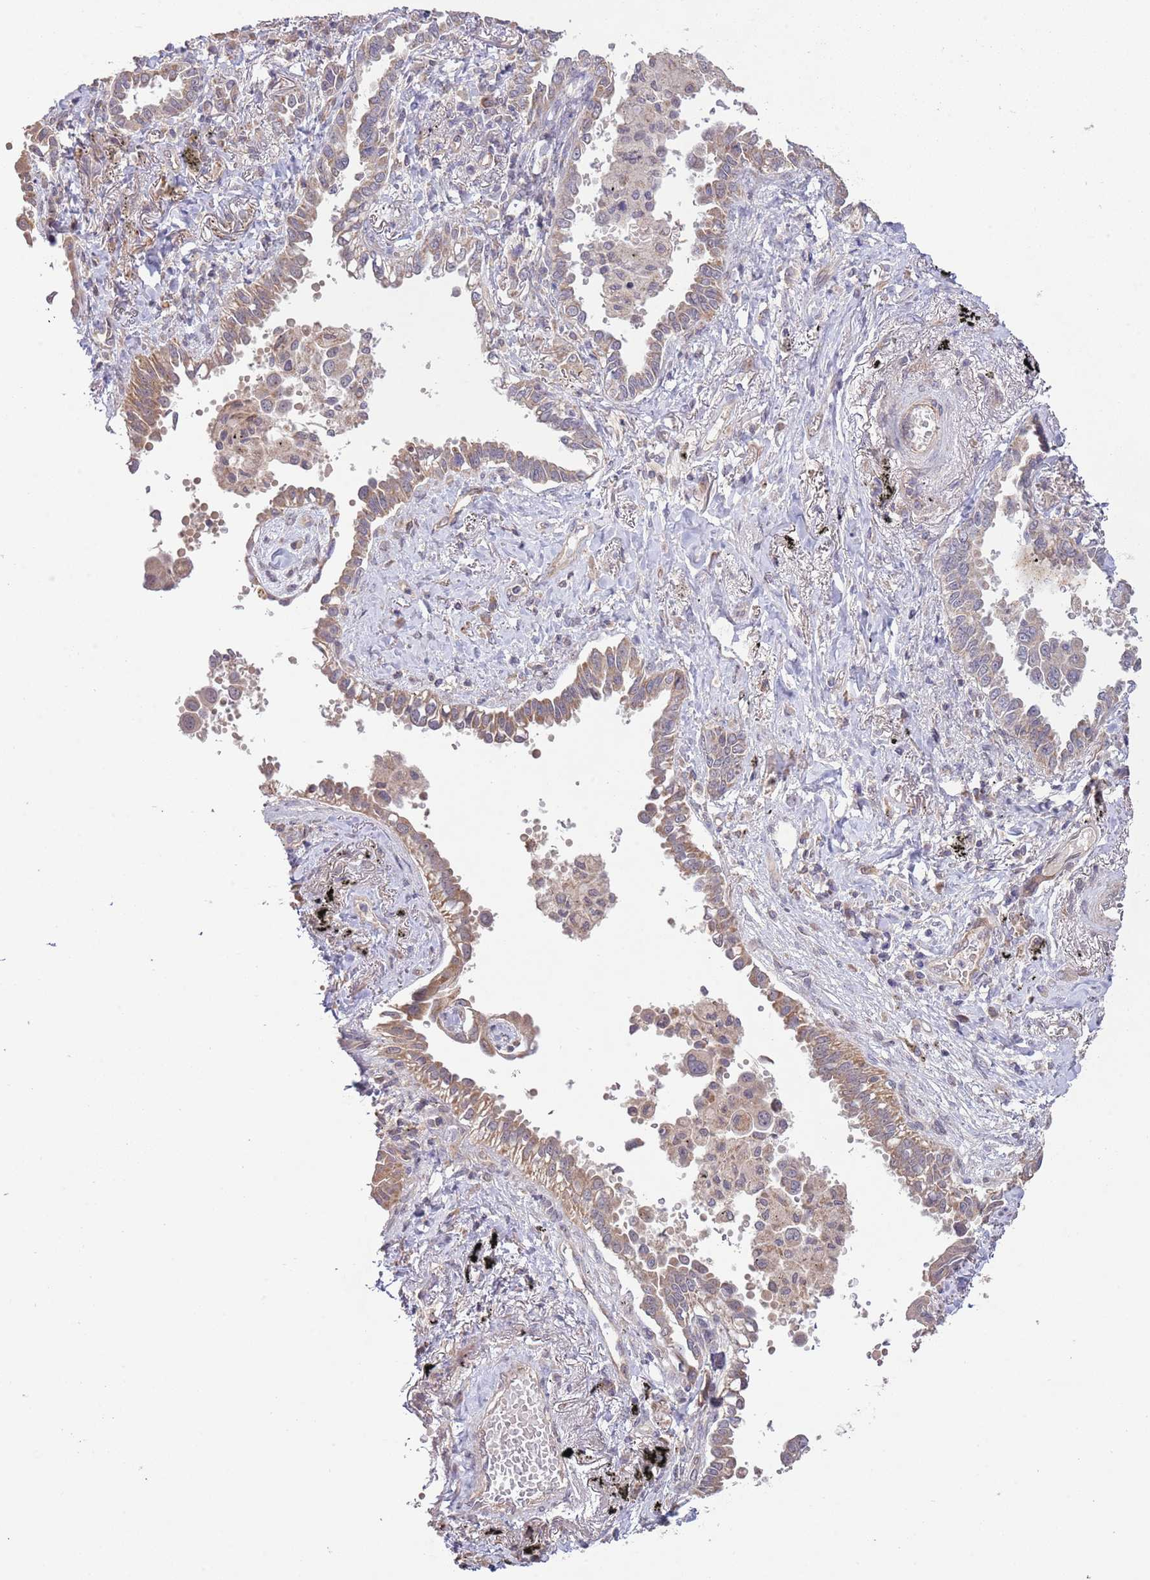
{"staining": {"intensity": "moderate", "quantity": "25%-75%", "location": "cytoplasmic/membranous"}, "tissue": "lung cancer", "cell_type": "Tumor cells", "image_type": "cancer", "snomed": [{"axis": "morphology", "description": "Adenocarcinoma, NOS"}, {"axis": "topography", "description": "Lung"}], "caption": "Protein analysis of adenocarcinoma (lung) tissue shows moderate cytoplasmic/membranous expression in about 25%-75% of tumor cells.", "gene": "IVD", "patient": {"sex": "male", "age": 67}}